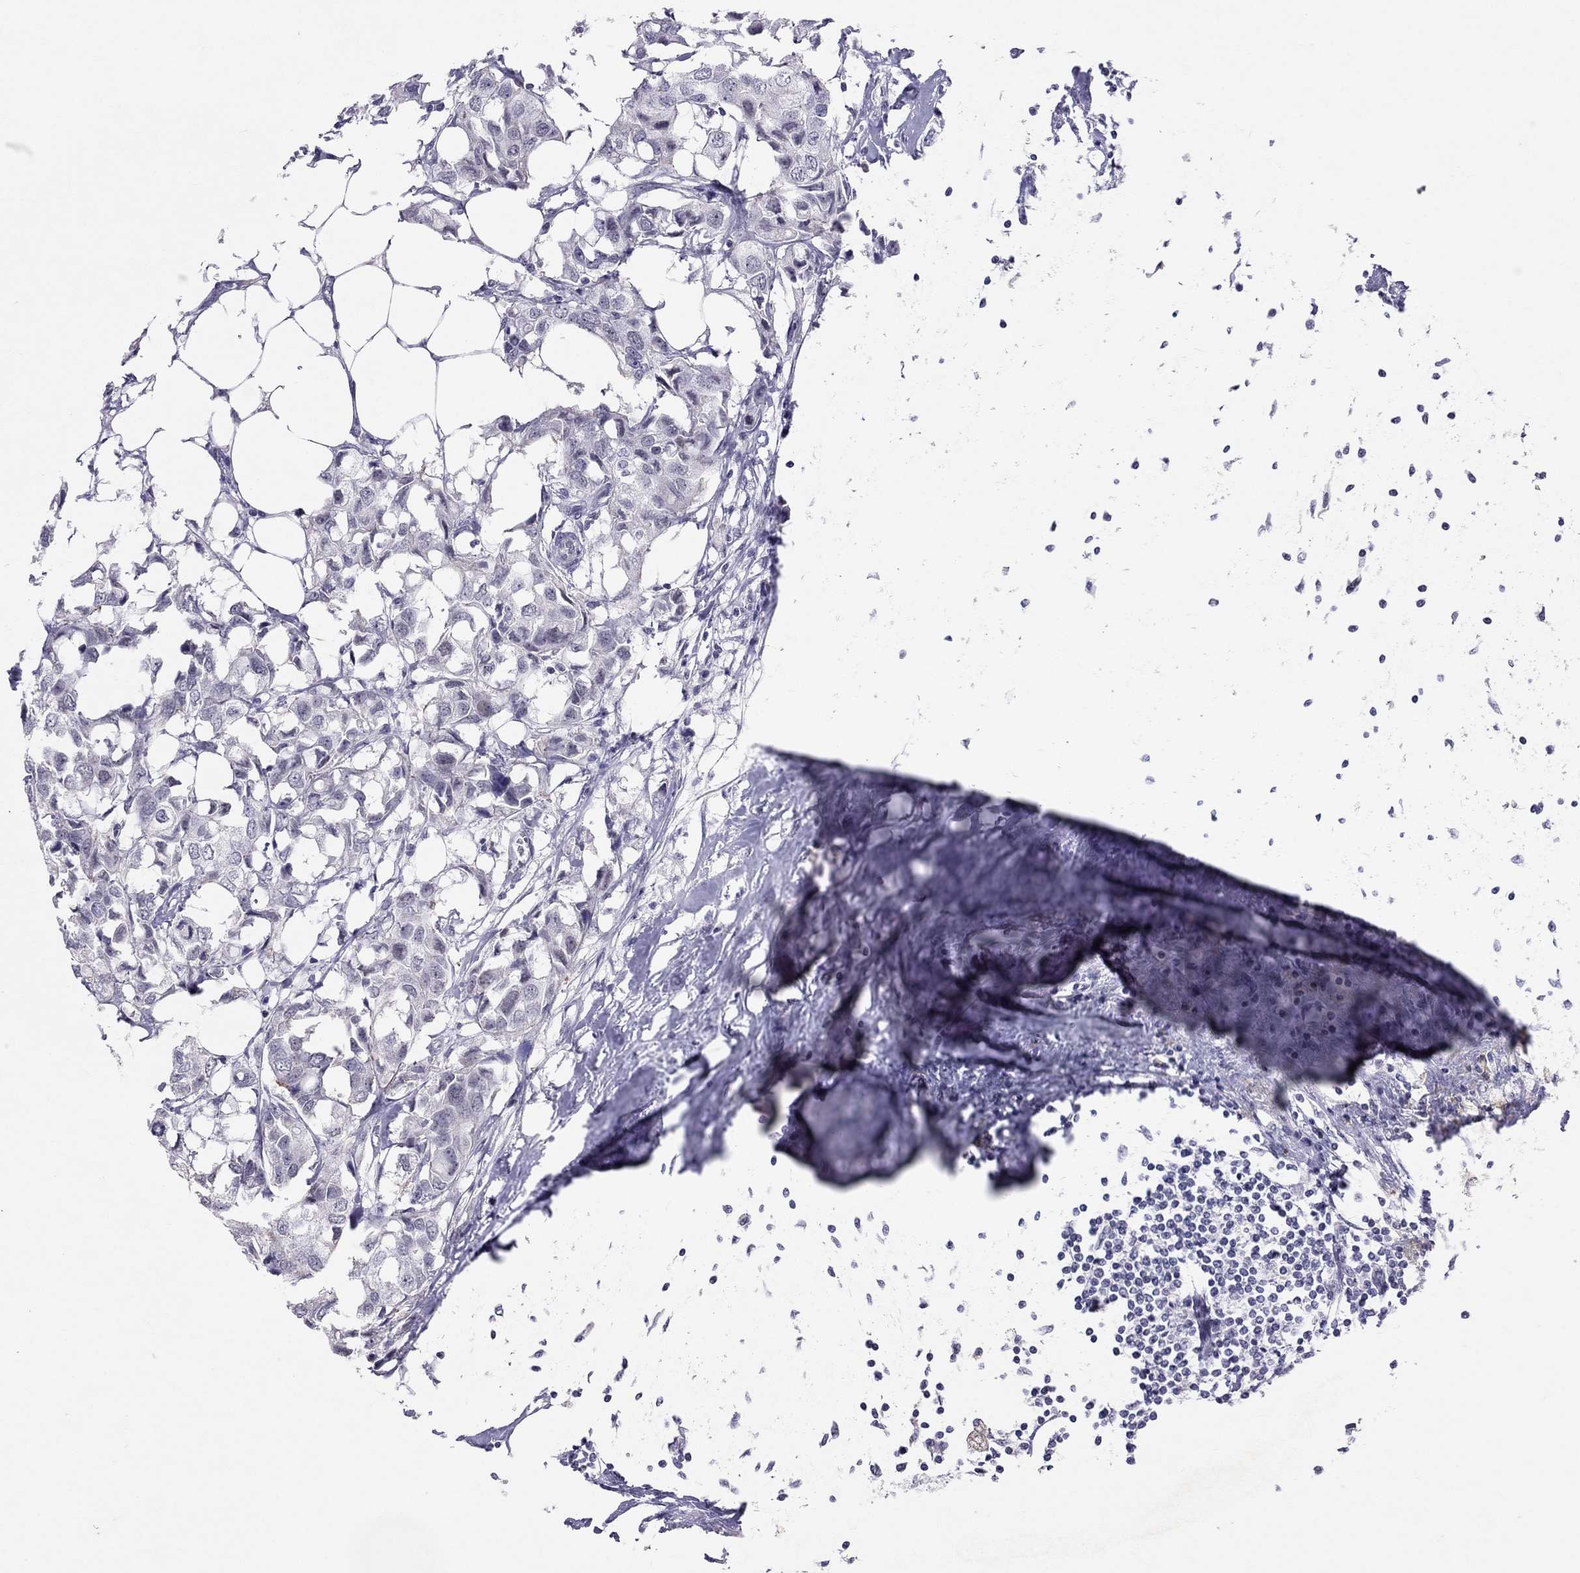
{"staining": {"intensity": "negative", "quantity": "none", "location": "none"}, "tissue": "breast cancer", "cell_type": "Tumor cells", "image_type": "cancer", "snomed": [{"axis": "morphology", "description": "Duct carcinoma"}, {"axis": "topography", "description": "Breast"}], "caption": "An immunohistochemistry (IHC) histopathology image of breast cancer (infiltrating ductal carcinoma) is shown. There is no staining in tumor cells of breast cancer (infiltrating ductal carcinoma).", "gene": "JHY", "patient": {"sex": "female", "age": 80}}